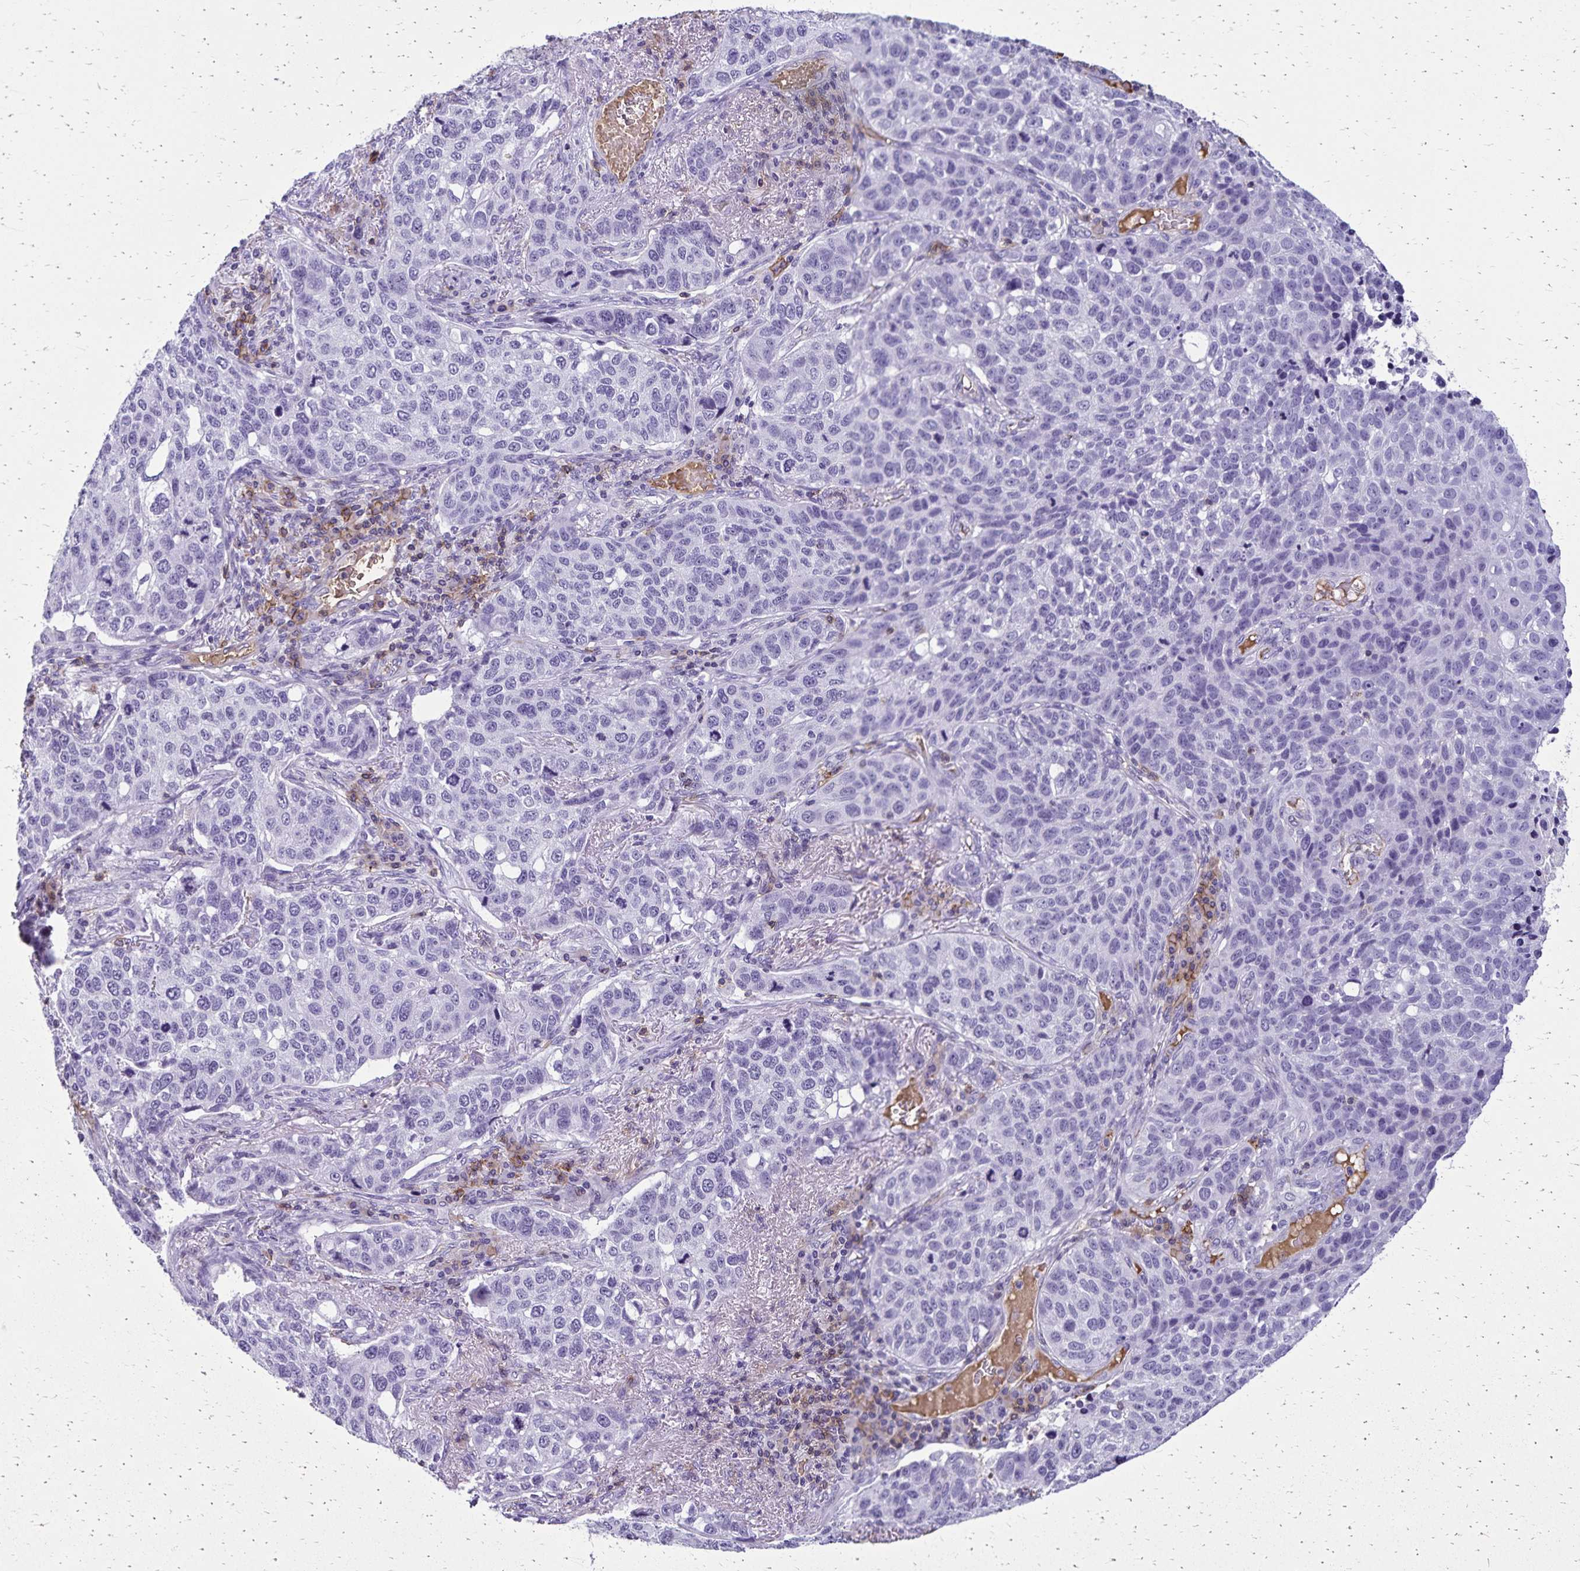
{"staining": {"intensity": "negative", "quantity": "none", "location": "none"}, "tissue": "lung cancer", "cell_type": "Tumor cells", "image_type": "cancer", "snomed": [{"axis": "morphology", "description": "Squamous cell carcinoma, NOS"}, {"axis": "topography", "description": "Lymph node"}, {"axis": "topography", "description": "Lung"}], "caption": "Squamous cell carcinoma (lung) was stained to show a protein in brown. There is no significant positivity in tumor cells.", "gene": "CD27", "patient": {"sex": "male", "age": 61}}